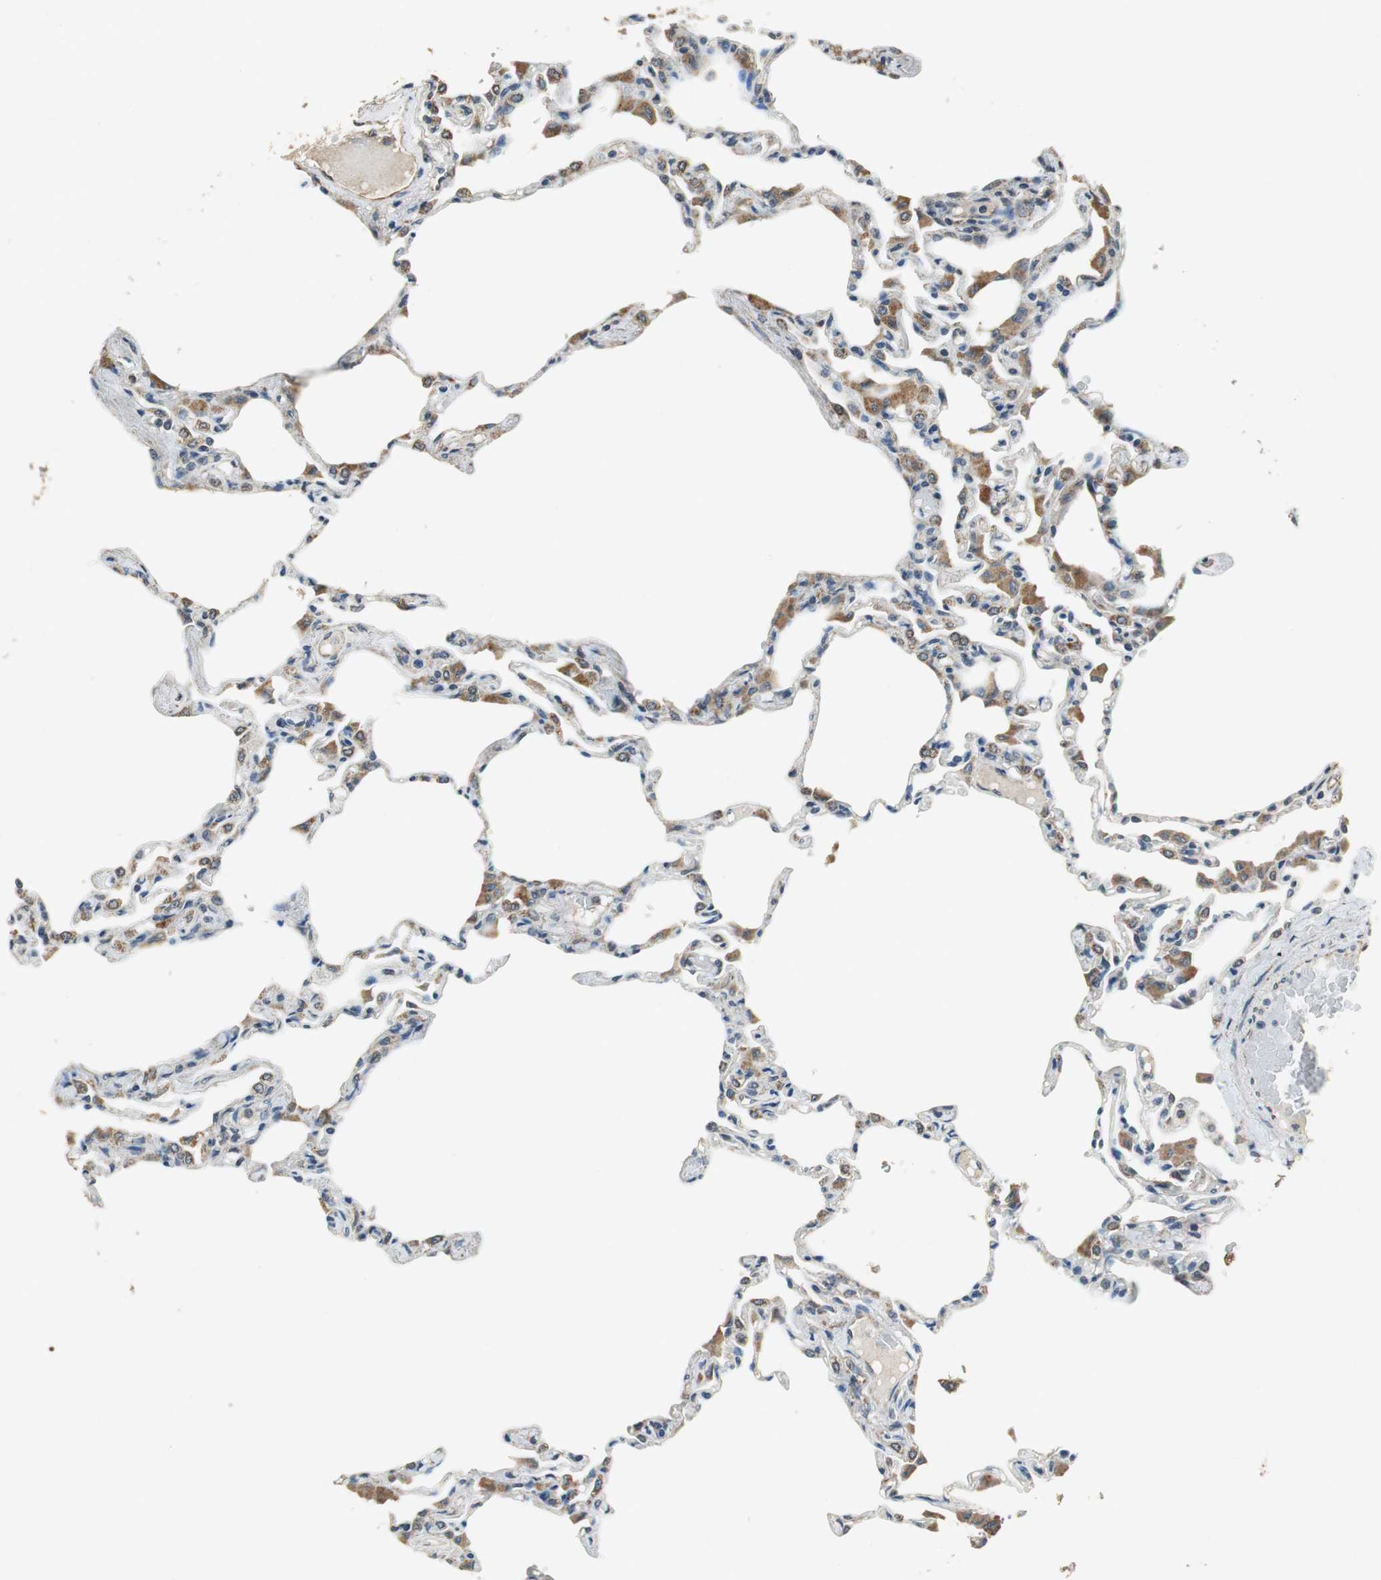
{"staining": {"intensity": "weak", "quantity": "25%-75%", "location": "cytoplasmic/membranous"}, "tissue": "lung", "cell_type": "Alveolar cells", "image_type": "normal", "snomed": [{"axis": "morphology", "description": "Normal tissue, NOS"}, {"axis": "topography", "description": "Lung"}], "caption": "The photomicrograph demonstrates immunohistochemical staining of unremarkable lung. There is weak cytoplasmic/membranous staining is seen in about 25%-75% of alveolar cells.", "gene": "ALDH4A1", "patient": {"sex": "female", "age": 49}}